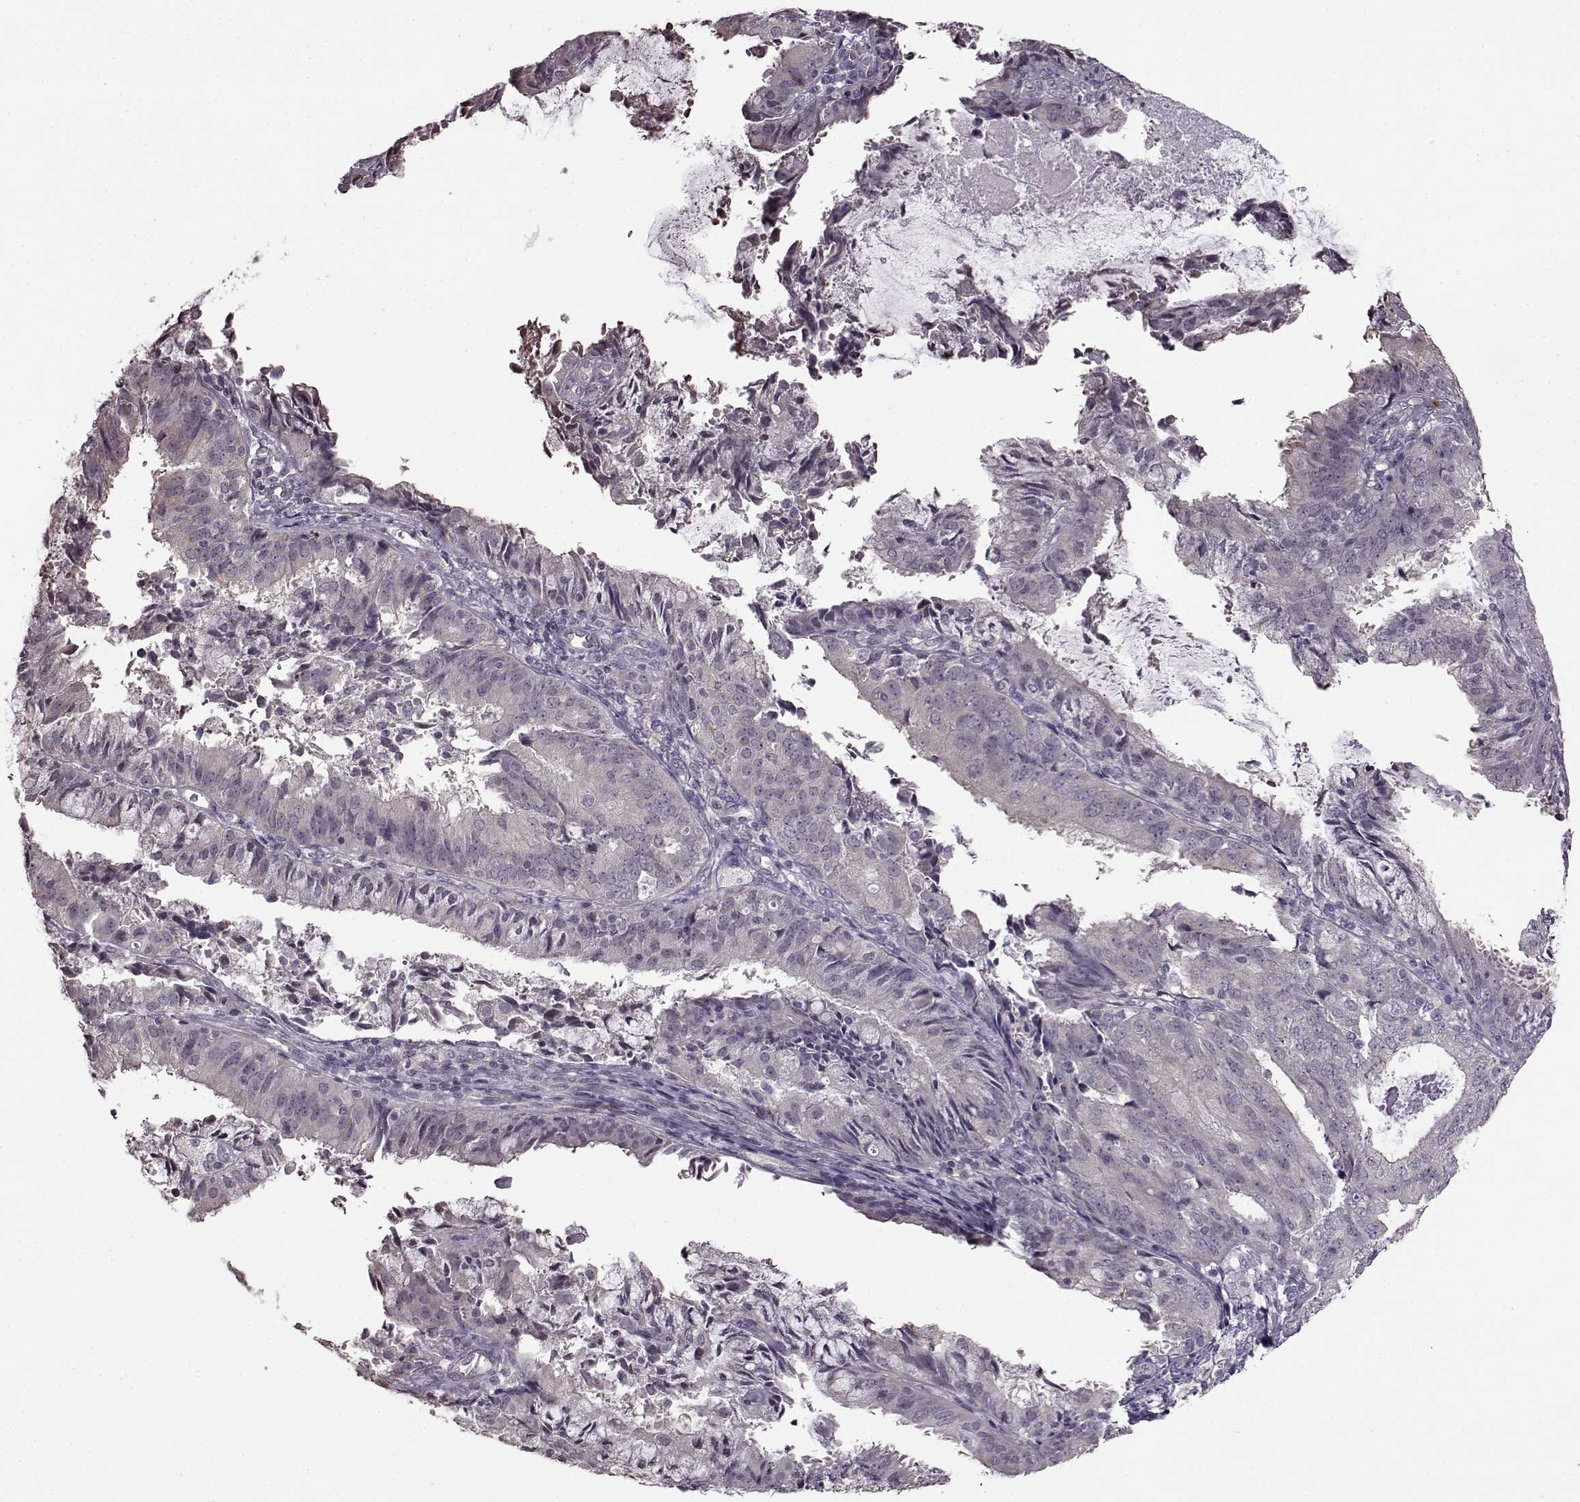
{"staining": {"intensity": "negative", "quantity": "none", "location": "none"}, "tissue": "endometrial cancer", "cell_type": "Tumor cells", "image_type": "cancer", "snomed": [{"axis": "morphology", "description": "Adenocarcinoma, NOS"}, {"axis": "topography", "description": "Endometrium"}], "caption": "High power microscopy micrograph of an immunohistochemistry image of adenocarcinoma (endometrial), revealing no significant positivity in tumor cells. Nuclei are stained in blue.", "gene": "FSHB", "patient": {"sex": "female", "age": 57}}